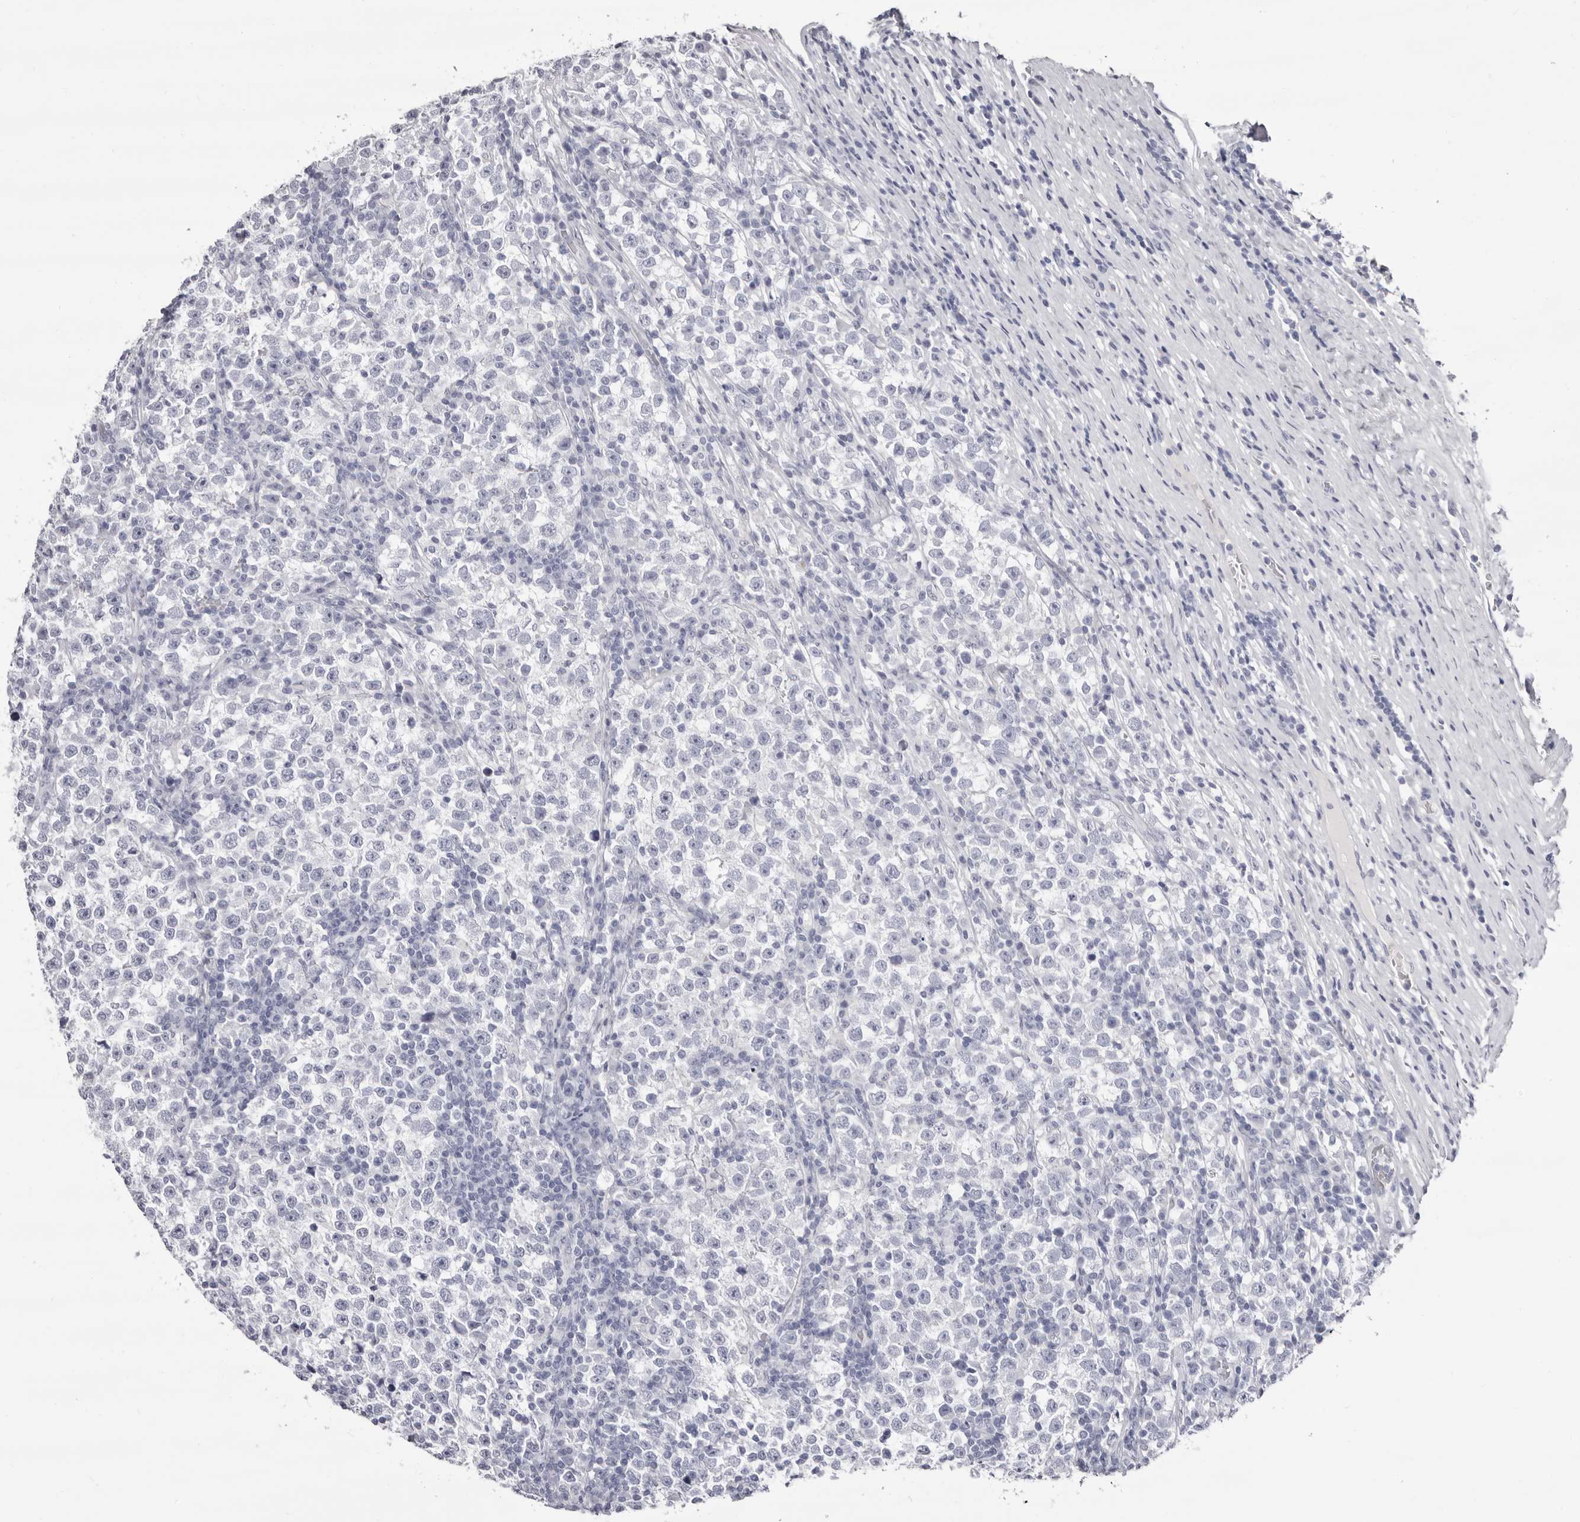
{"staining": {"intensity": "negative", "quantity": "none", "location": "none"}, "tissue": "testis cancer", "cell_type": "Tumor cells", "image_type": "cancer", "snomed": [{"axis": "morphology", "description": "Normal tissue, NOS"}, {"axis": "morphology", "description": "Seminoma, NOS"}, {"axis": "topography", "description": "Testis"}], "caption": "The image displays no significant expression in tumor cells of testis seminoma. (DAB (3,3'-diaminobenzidine) immunohistochemistry (IHC), high magnification).", "gene": "LPO", "patient": {"sex": "male", "age": 43}}